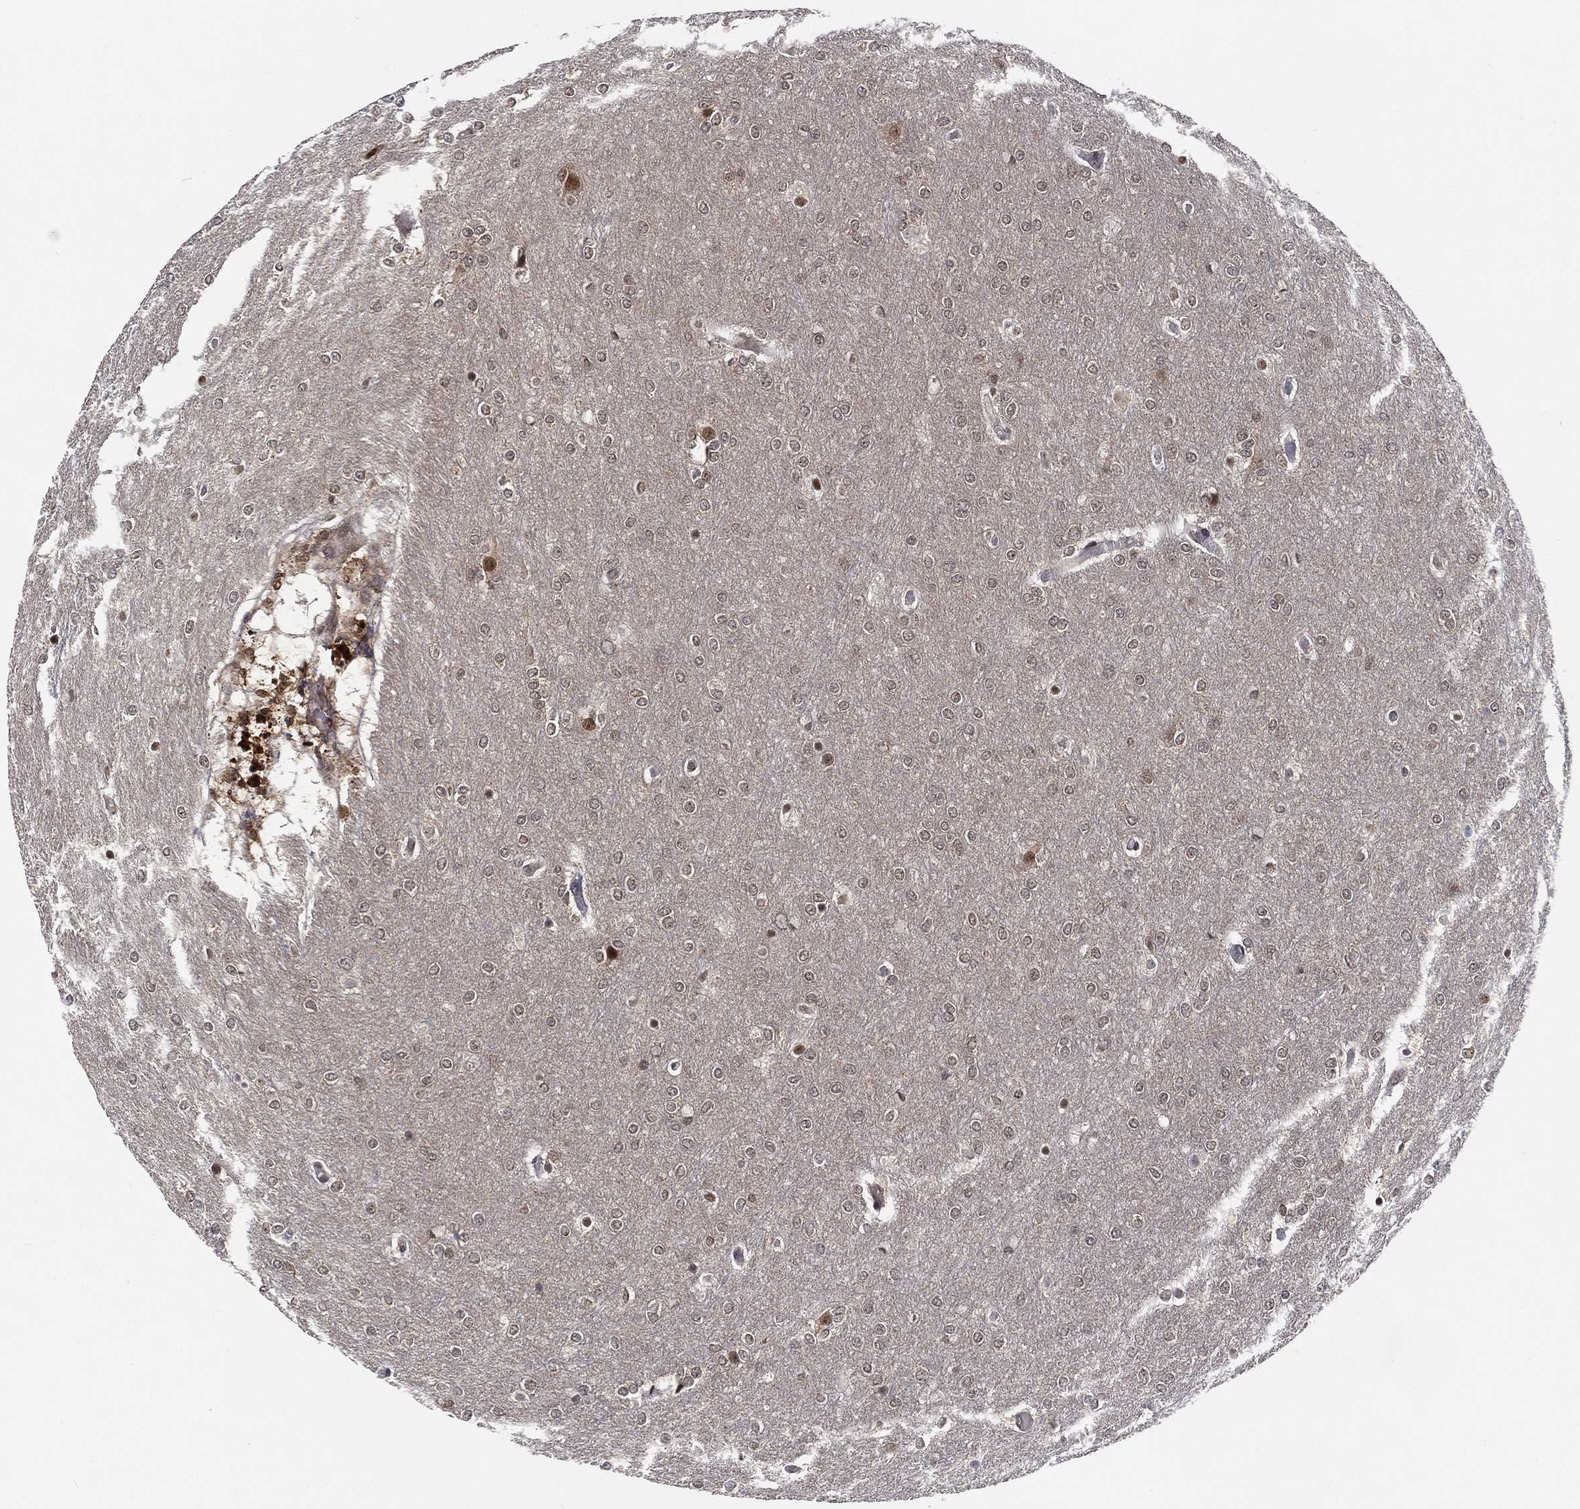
{"staining": {"intensity": "negative", "quantity": "none", "location": "none"}, "tissue": "glioma", "cell_type": "Tumor cells", "image_type": "cancer", "snomed": [{"axis": "morphology", "description": "Glioma, malignant, High grade"}, {"axis": "topography", "description": "Brain"}], "caption": "There is no significant staining in tumor cells of malignant high-grade glioma.", "gene": "WDR26", "patient": {"sex": "female", "age": 61}}